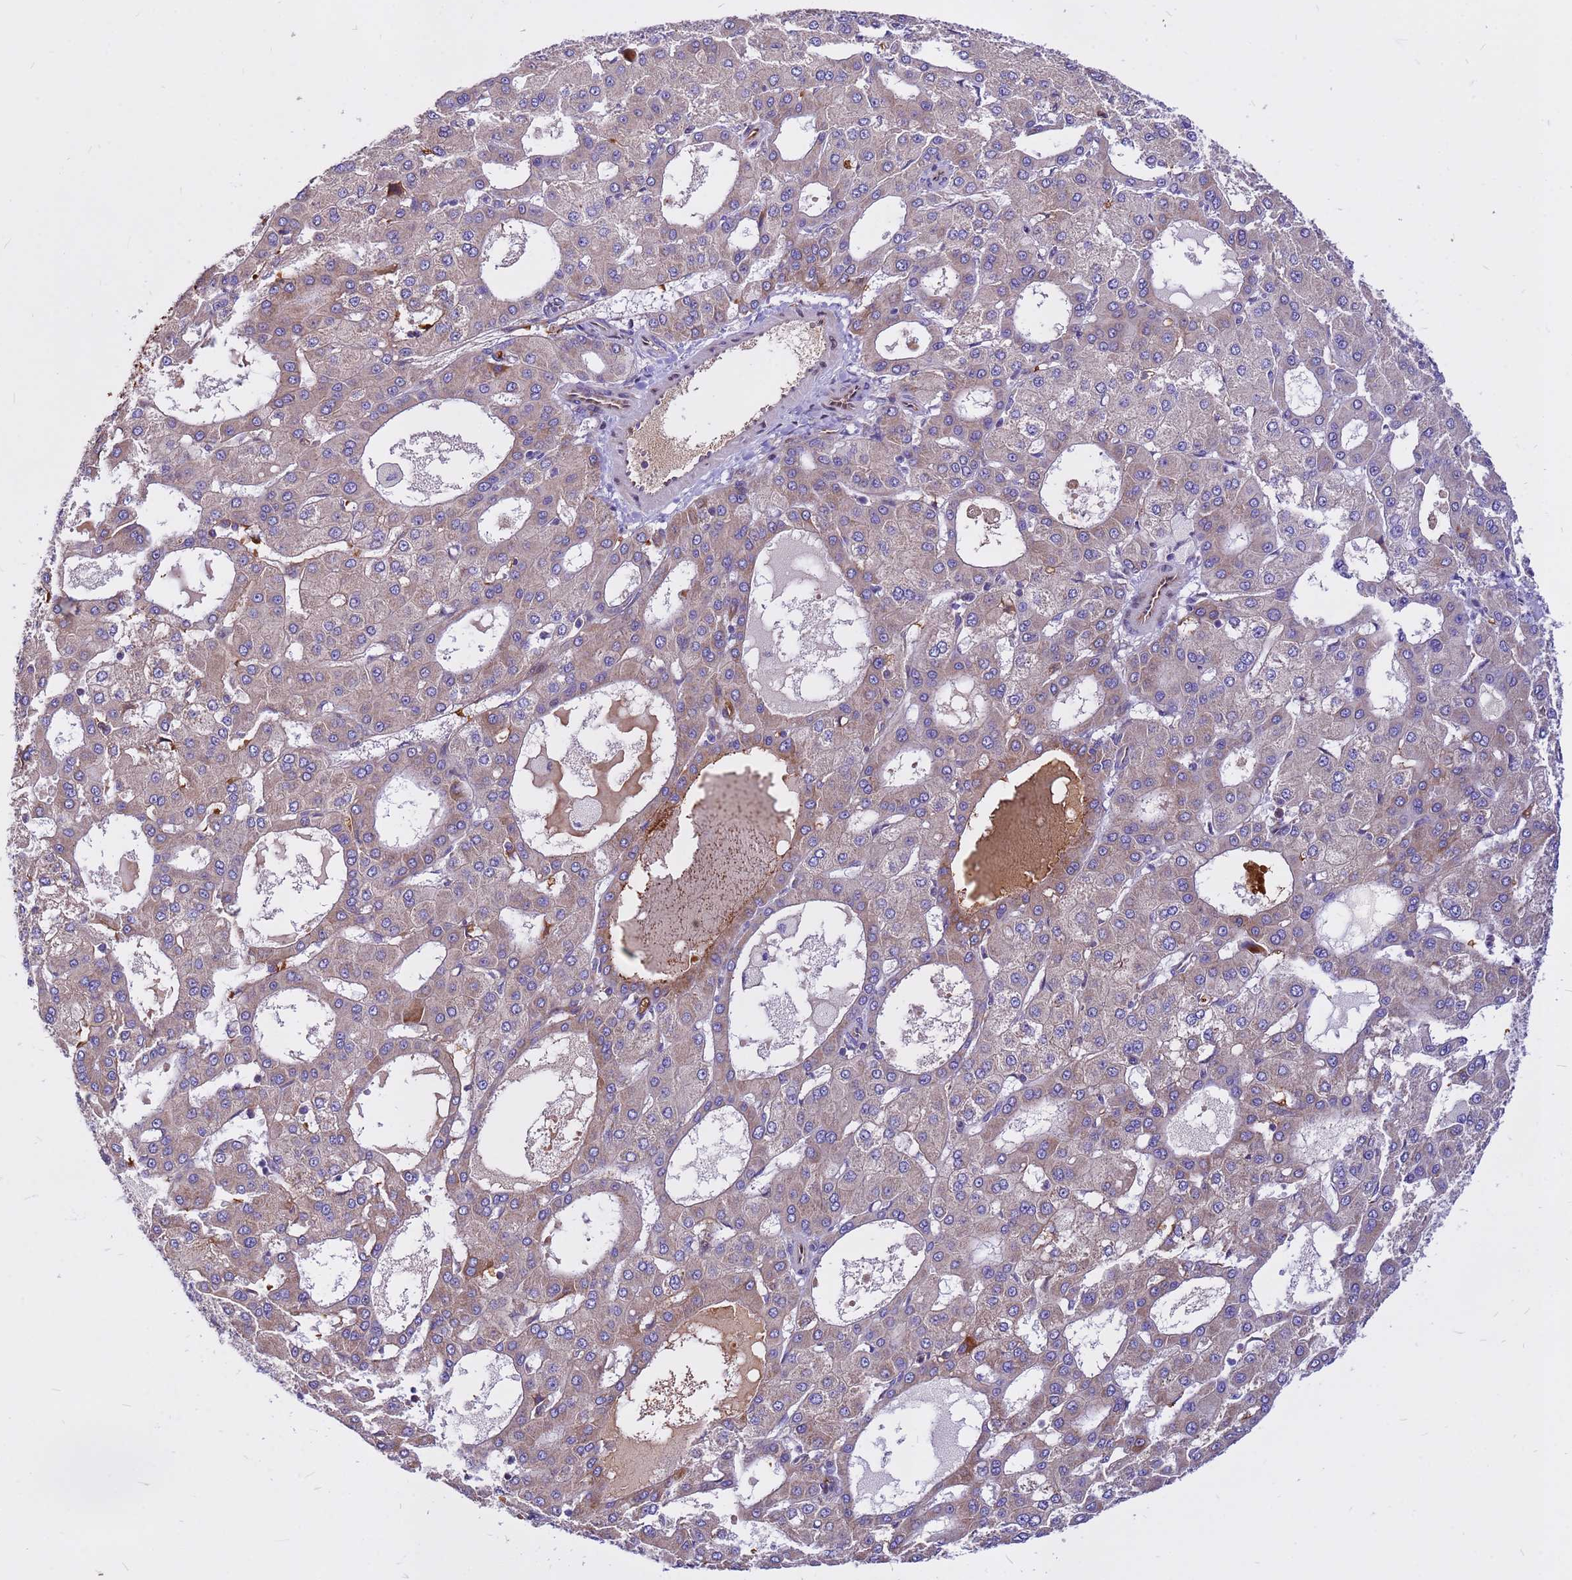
{"staining": {"intensity": "moderate", "quantity": "<25%", "location": "cytoplasmic/membranous"}, "tissue": "liver cancer", "cell_type": "Tumor cells", "image_type": "cancer", "snomed": [{"axis": "morphology", "description": "Carcinoma, Hepatocellular, NOS"}, {"axis": "topography", "description": "Liver"}], "caption": "Liver cancer was stained to show a protein in brown. There is low levels of moderate cytoplasmic/membranous positivity in approximately <25% of tumor cells.", "gene": "ZNF669", "patient": {"sex": "male", "age": 47}}